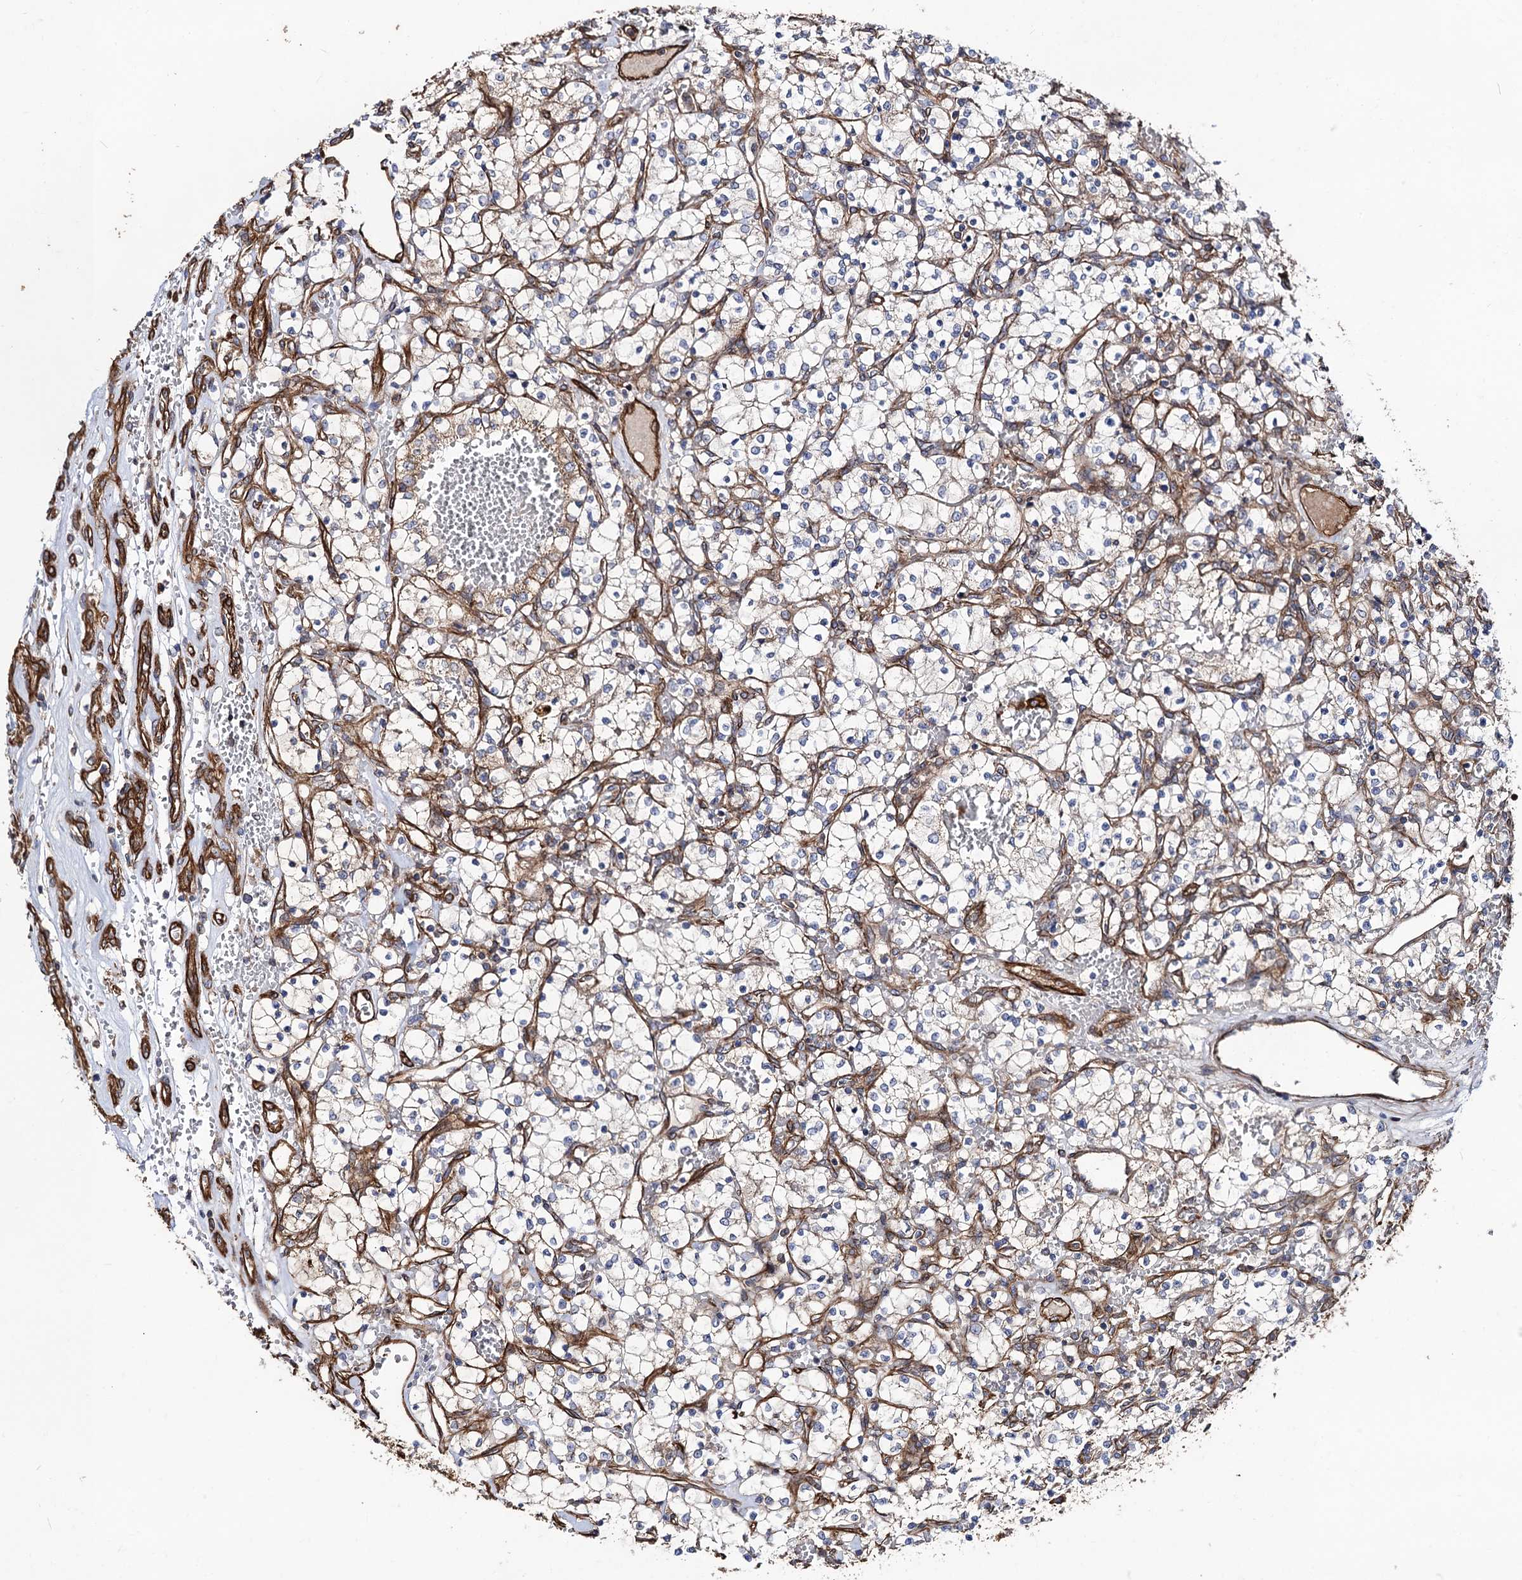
{"staining": {"intensity": "weak", "quantity": "<25%", "location": "cytoplasmic/membranous"}, "tissue": "renal cancer", "cell_type": "Tumor cells", "image_type": "cancer", "snomed": [{"axis": "morphology", "description": "Adenocarcinoma, NOS"}, {"axis": "topography", "description": "Kidney"}], "caption": "Protein analysis of renal cancer demonstrates no significant expression in tumor cells.", "gene": "CIP2A", "patient": {"sex": "female", "age": 69}}